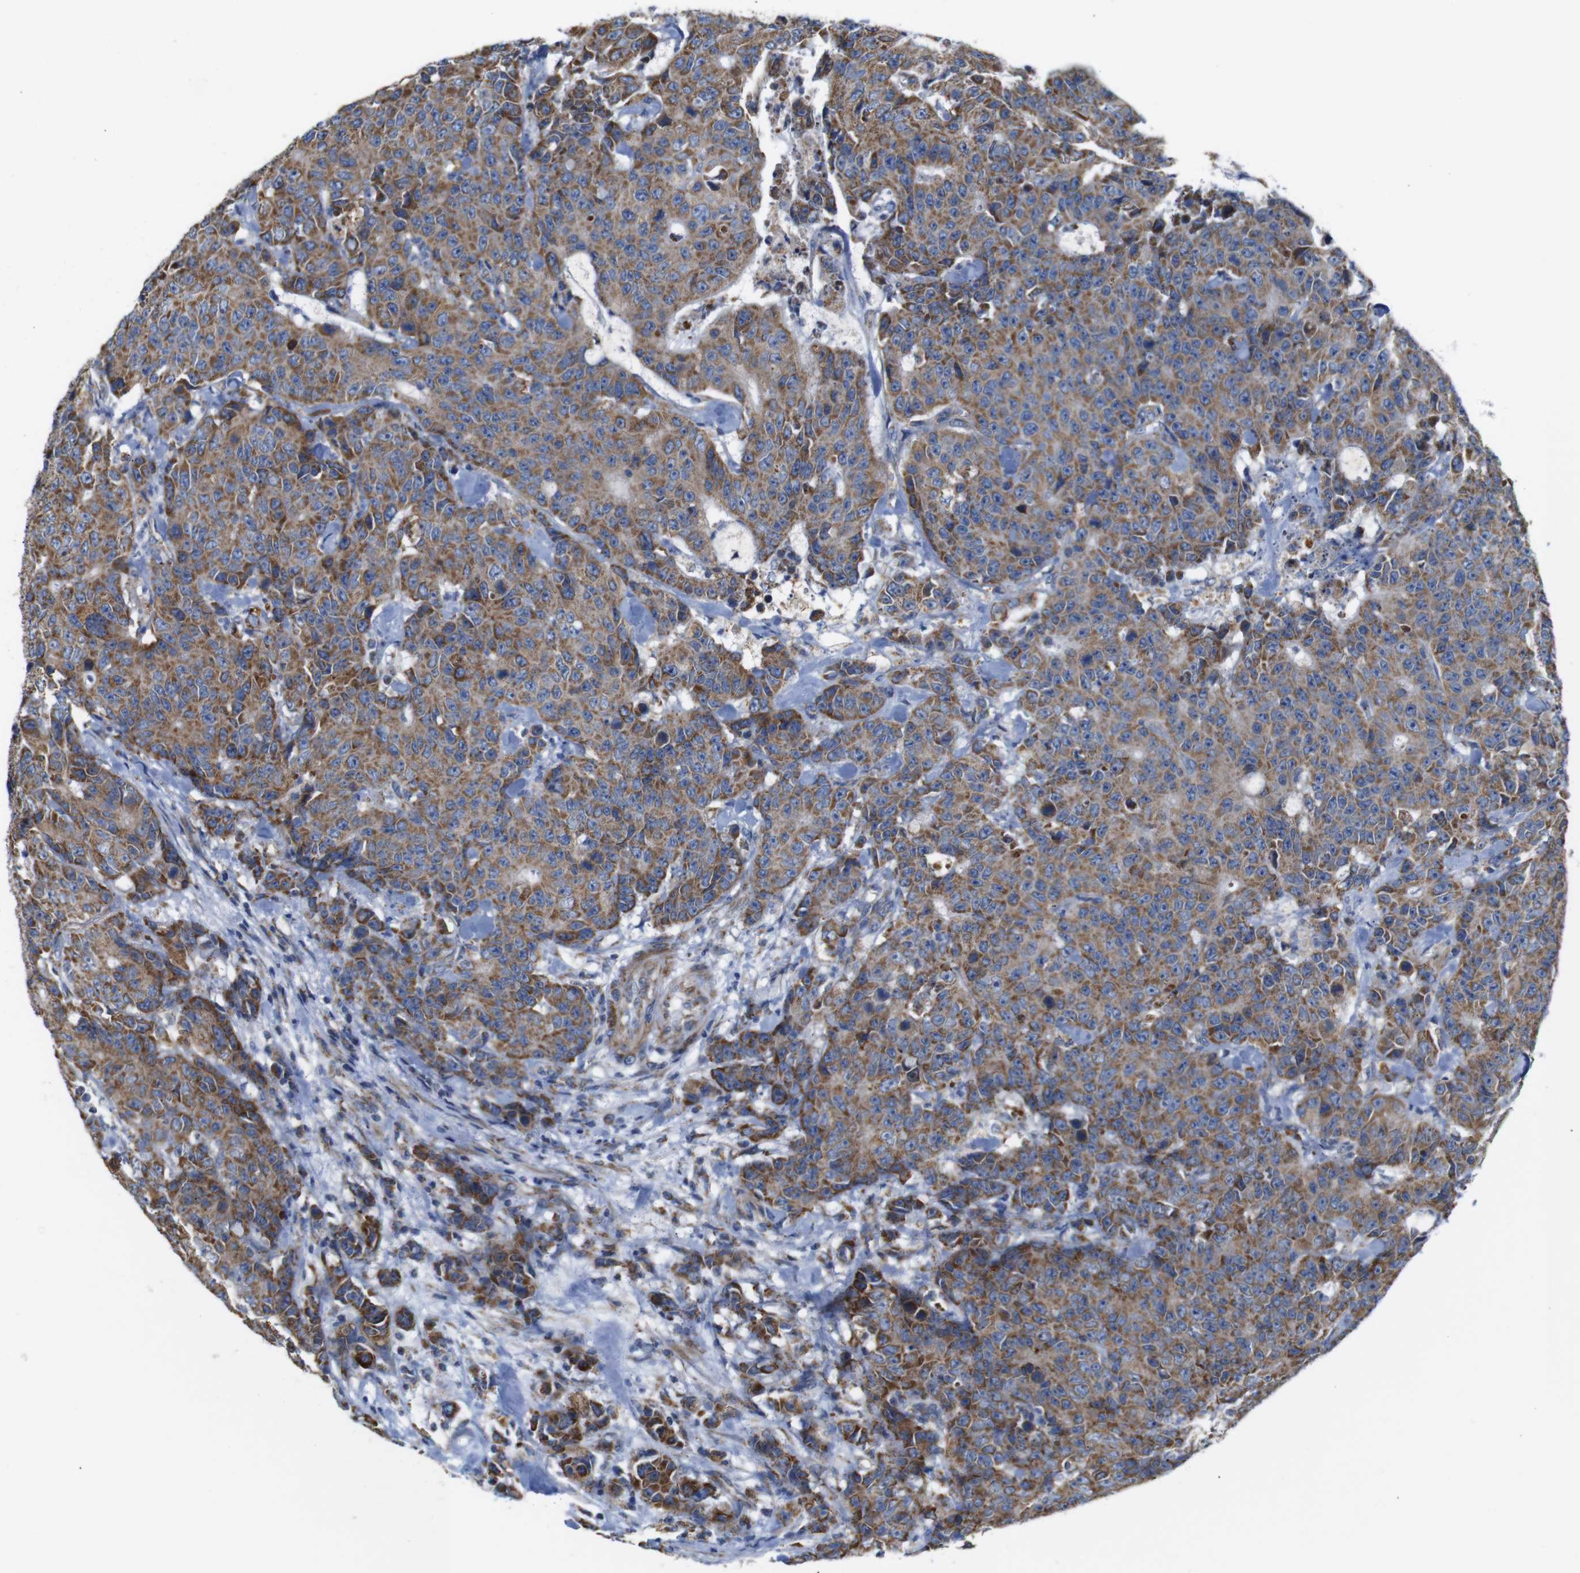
{"staining": {"intensity": "moderate", "quantity": ">75%", "location": "cytoplasmic/membranous"}, "tissue": "colorectal cancer", "cell_type": "Tumor cells", "image_type": "cancer", "snomed": [{"axis": "morphology", "description": "Adenocarcinoma, NOS"}, {"axis": "topography", "description": "Colon"}], "caption": "Immunohistochemistry of human colorectal cancer exhibits medium levels of moderate cytoplasmic/membranous staining in about >75% of tumor cells. (DAB IHC with brightfield microscopy, high magnification).", "gene": "FAM171B", "patient": {"sex": "female", "age": 86}}